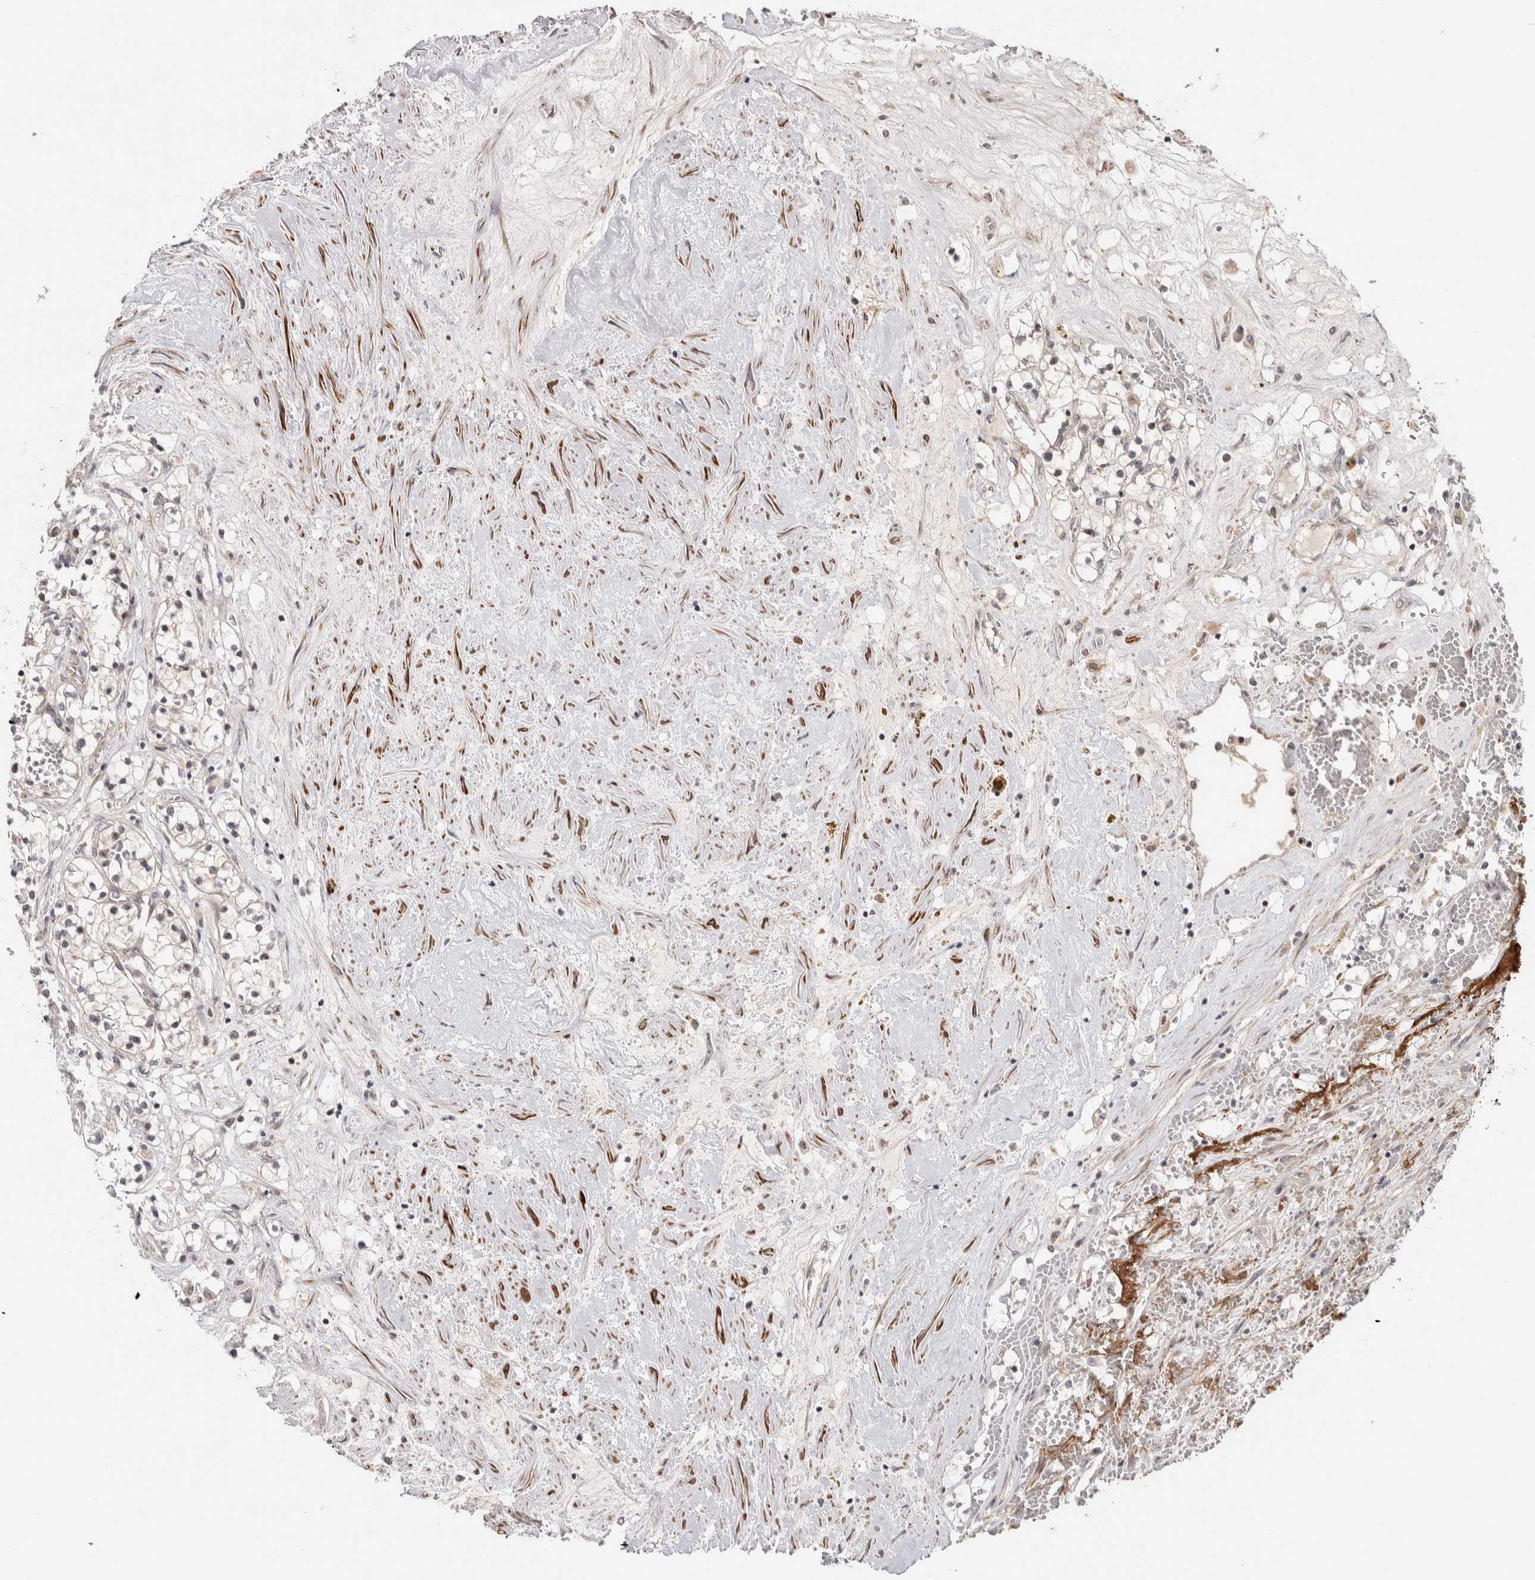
{"staining": {"intensity": "weak", "quantity": "<25%", "location": "cytoplasmic/membranous"}, "tissue": "renal cancer", "cell_type": "Tumor cells", "image_type": "cancer", "snomed": [{"axis": "morphology", "description": "Normal tissue, NOS"}, {"axis": "morphology", "description": "Adenocarcinoma, NOS"}, {"axis": "topography", "description": "Kidney"}], "caption": "IHC image of neoplastic tissue: human renal adenocarcinoma stained with DAB (3,3'-diaminobenzidine) demonstrates no significant protein expression in tumor cells. (DAB IHC, high magnification).", "gene": "ZNF318", "patient": {"sex": "male", "age": 68}}